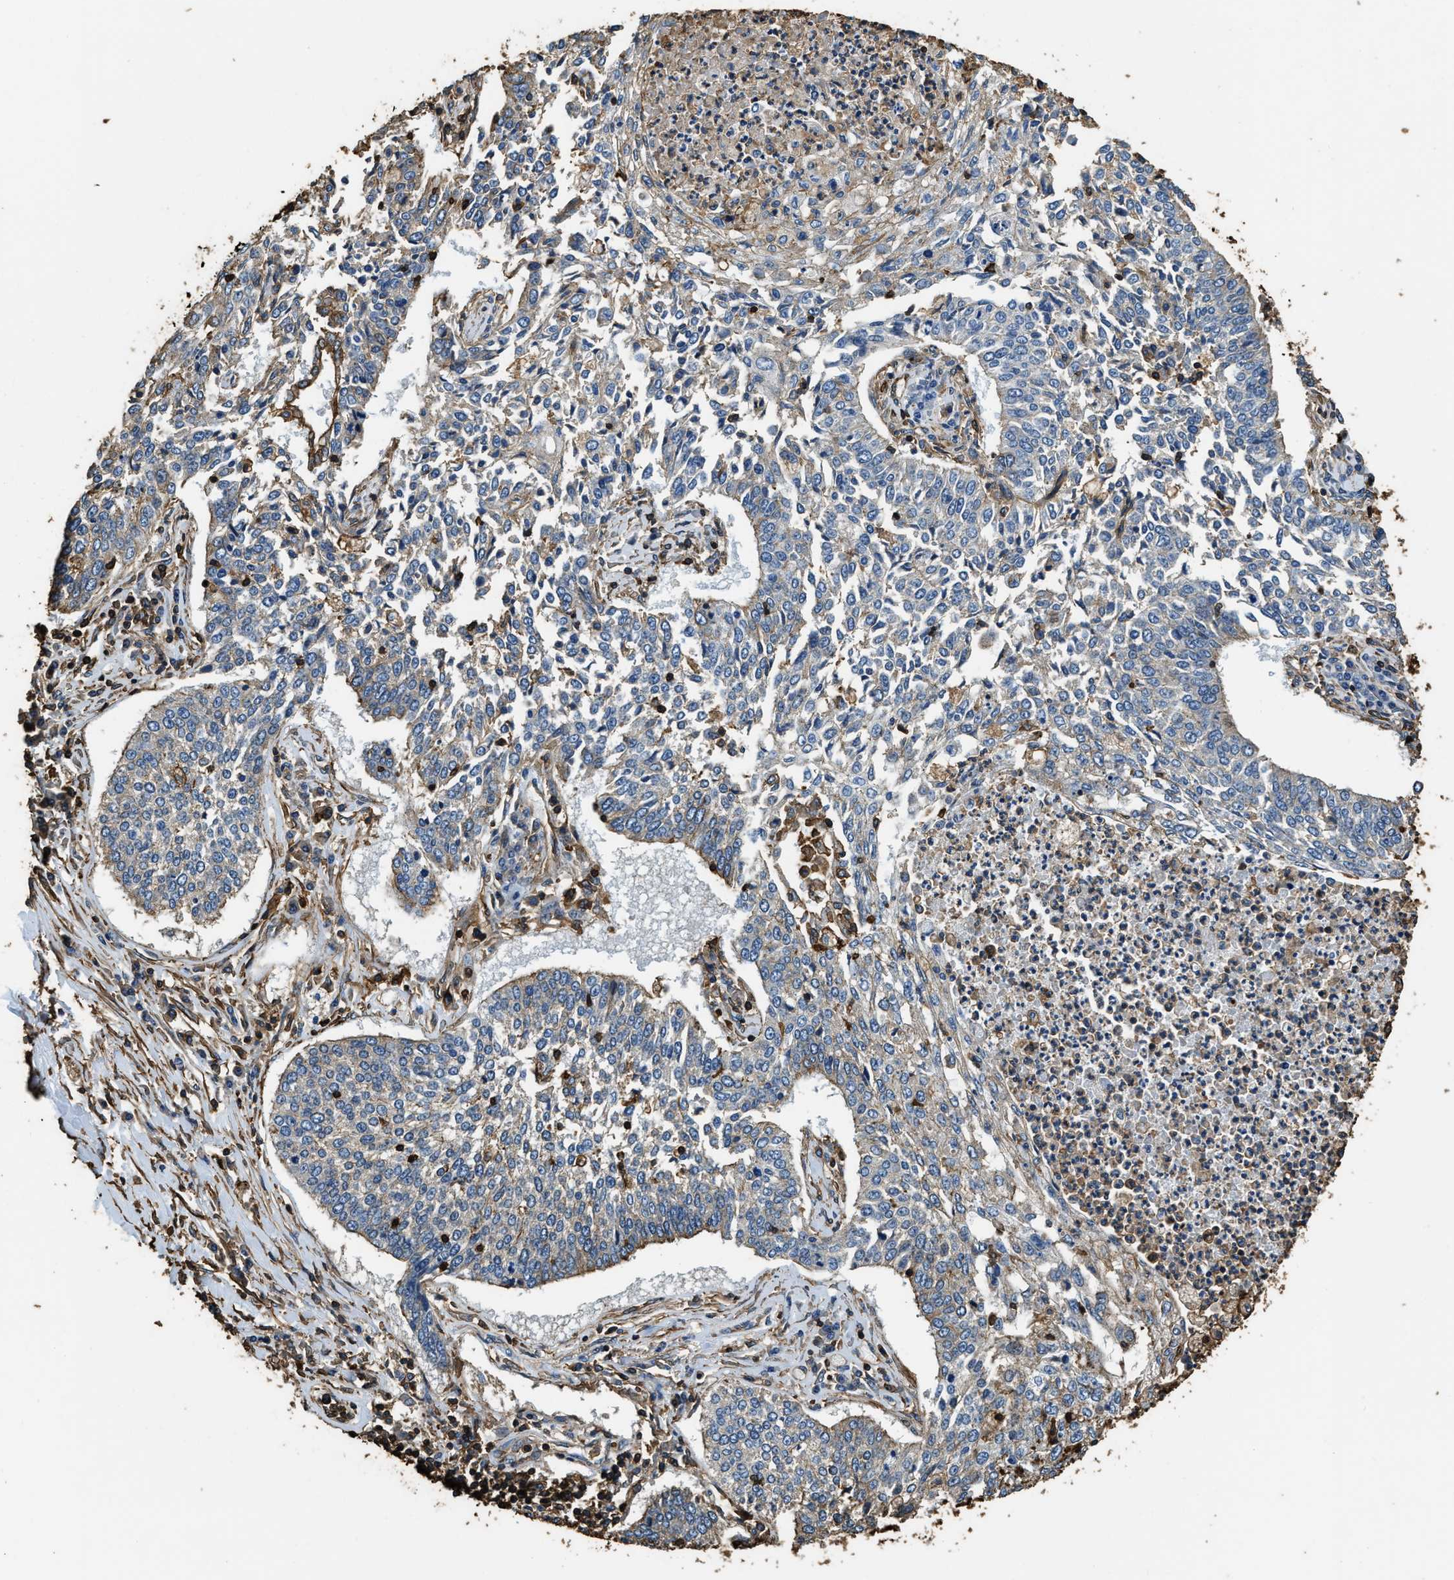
{"staining": {"intensity": "moderate", "quantity": "<25%", "location": "cytoplasmic/membranous"}, "tissue": "lung cancer", "cell_type": "Tumor cells", "image_type": "cancer", "snomed": [{"axis": "morphology", "description": "Normal tissue, NOS"}, {"axis": "morphology", "description": "Squamous cell carcinoma, NOS"}, {"axis": "topography", "description": "Cartilage tissue"}, {"axis": "topography", "description": "Bronchus"}, {"axis": "topography", "description": "Lung"}], "caption": "Lung cancer stained for a protein (brown) reveals moderate cytoplasmic/membranous positive positivity in approximately <25% of tumor cells.", "gene": "ACCS", "patient": {"sex": "female", "age": 49}}